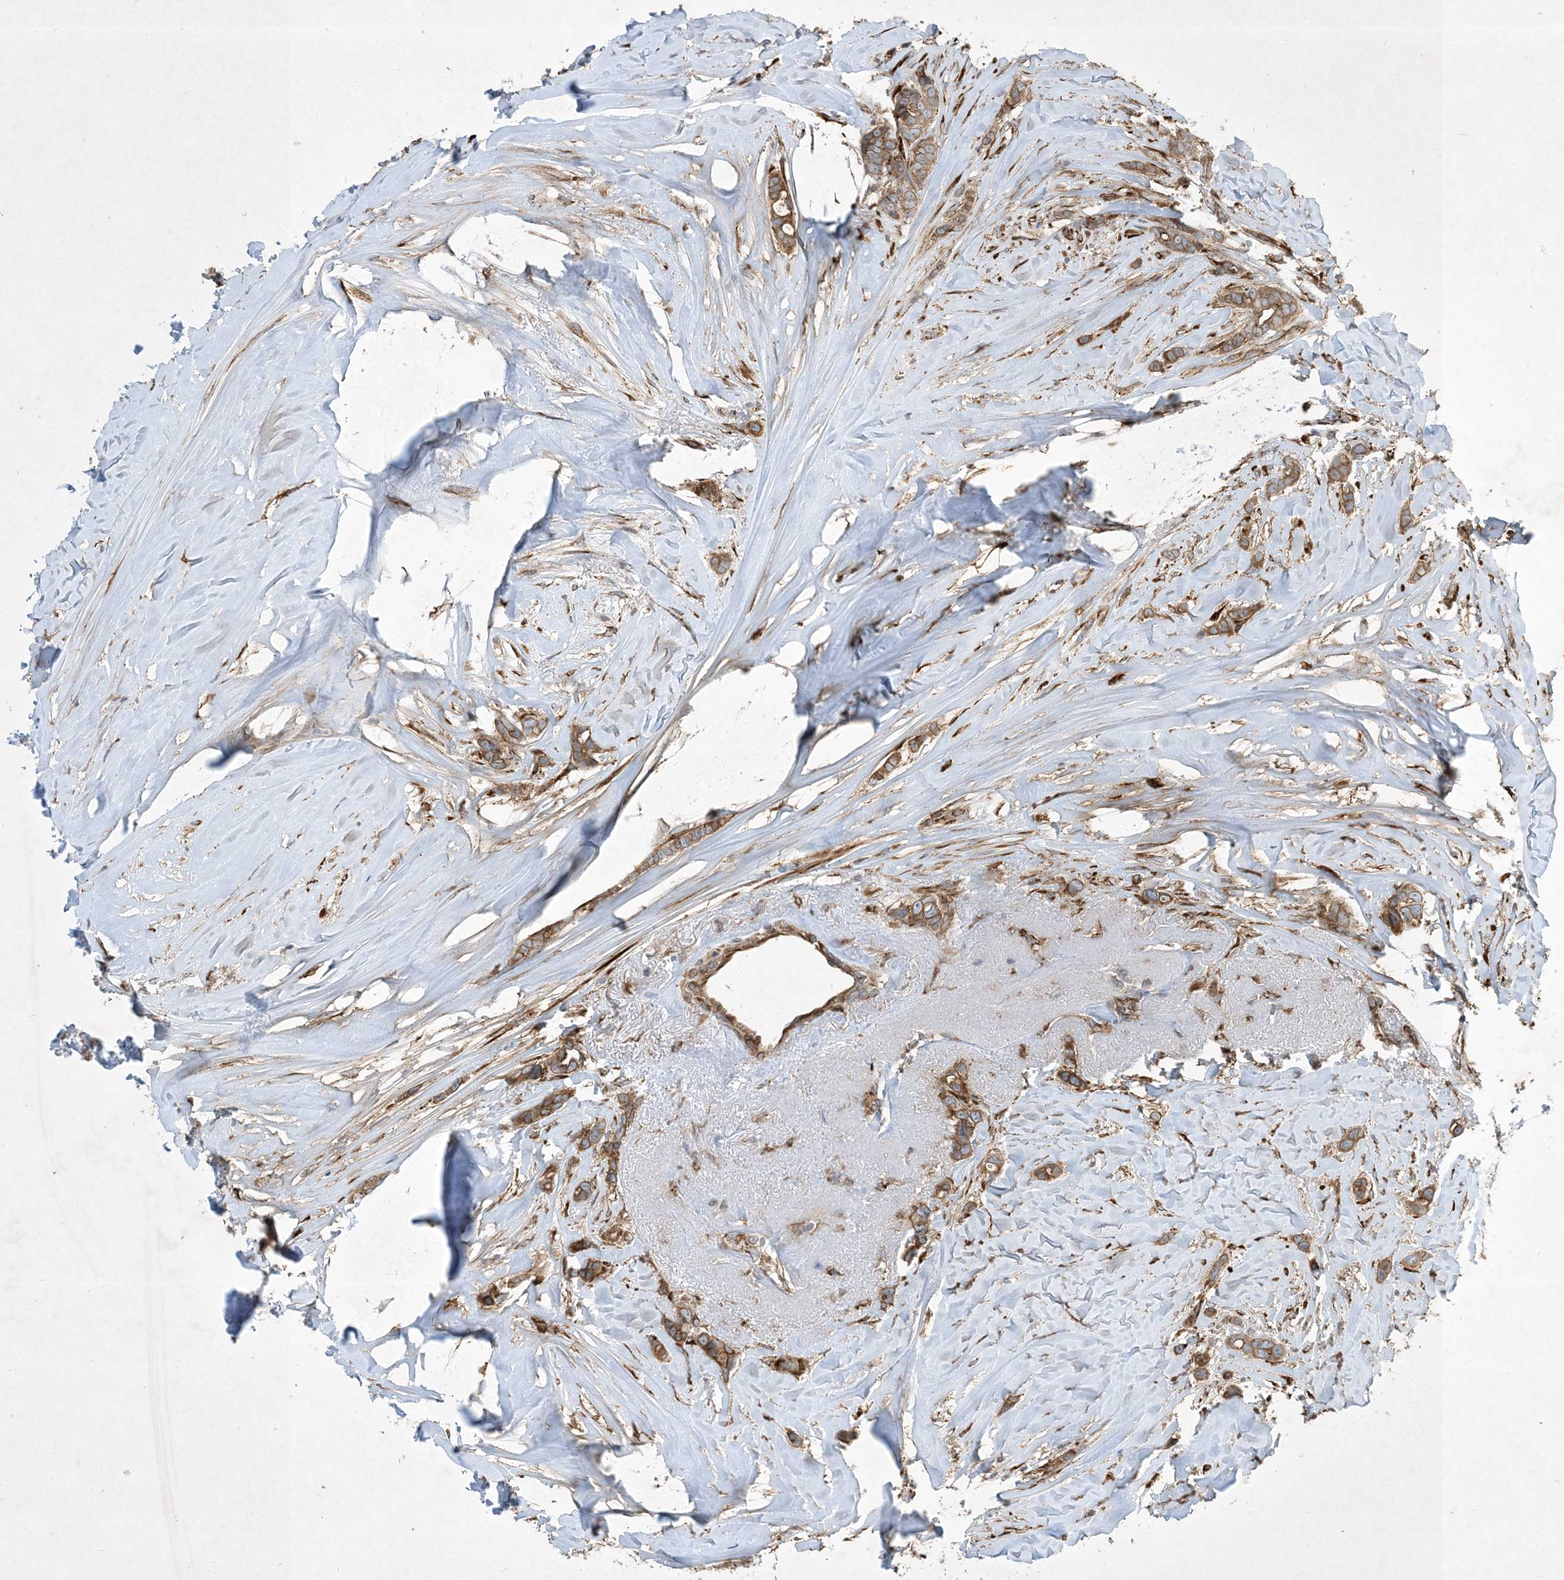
{"staining": {"intensity": "moderate", "quantity": ">75%", "location": "cytoplasmic/membranous"}, "tissue": "breast cancer", "cell_type": "Tumor cells", "image_type": "cancer", "snomed": [{"axis": "morphology", "description": "Lobular carcinoma"}, {"axis": "topography", "description": "Breast"}], "caption": "This is a histology image of immunohistochemistry (IHC) staining of lobular carcinoma (breast), which shows moderate staining in the cytoplasmic/membranous of tumor cells.", "gene": "OTOP1", "patient": {"sex": "female", "age": 51}}